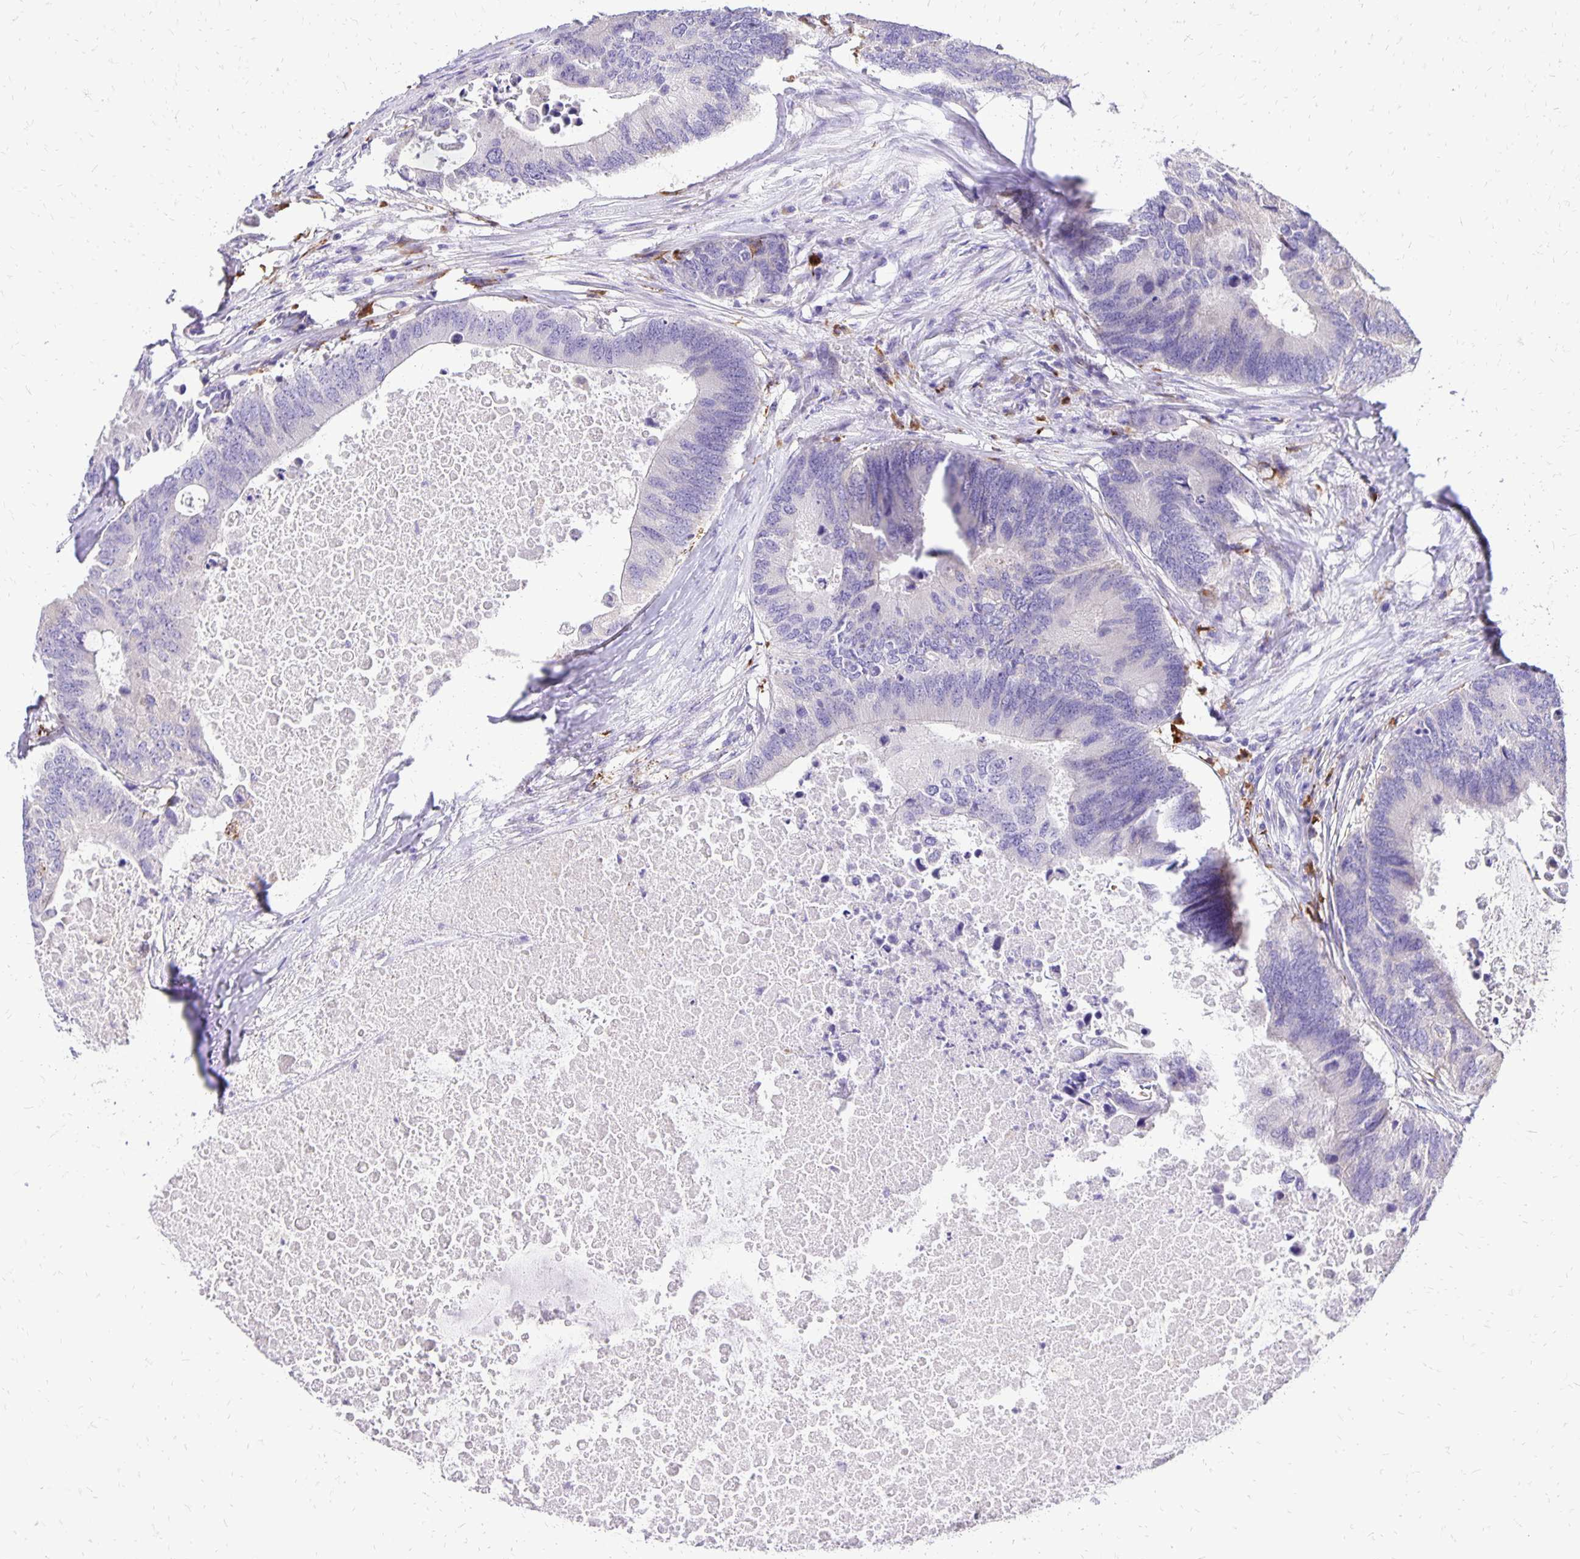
{"staining": {"intensity": "negative", "quantity": "none", "location": "none"}, "tissue": "colorectal cancer", "cell_type": "Tumor cells", "image_type": "cancer", "snomed": [{"axis": "morphology", "description": "Adenocarcinoma, NOS"}, {"axis": "topography", "description": "Colon"}], "caption": "Immunohistochemical staining of colorectal adenocarcinoma exhibits no significant positivity in tumor cells. The staining is performed using DAB (3,3'-diaminobenzidine) brown chromogen with nuclei counter-stained in using hematoxylin.", "gene": "EIF5A", "patient": {"sex": "male", "age": 71}}